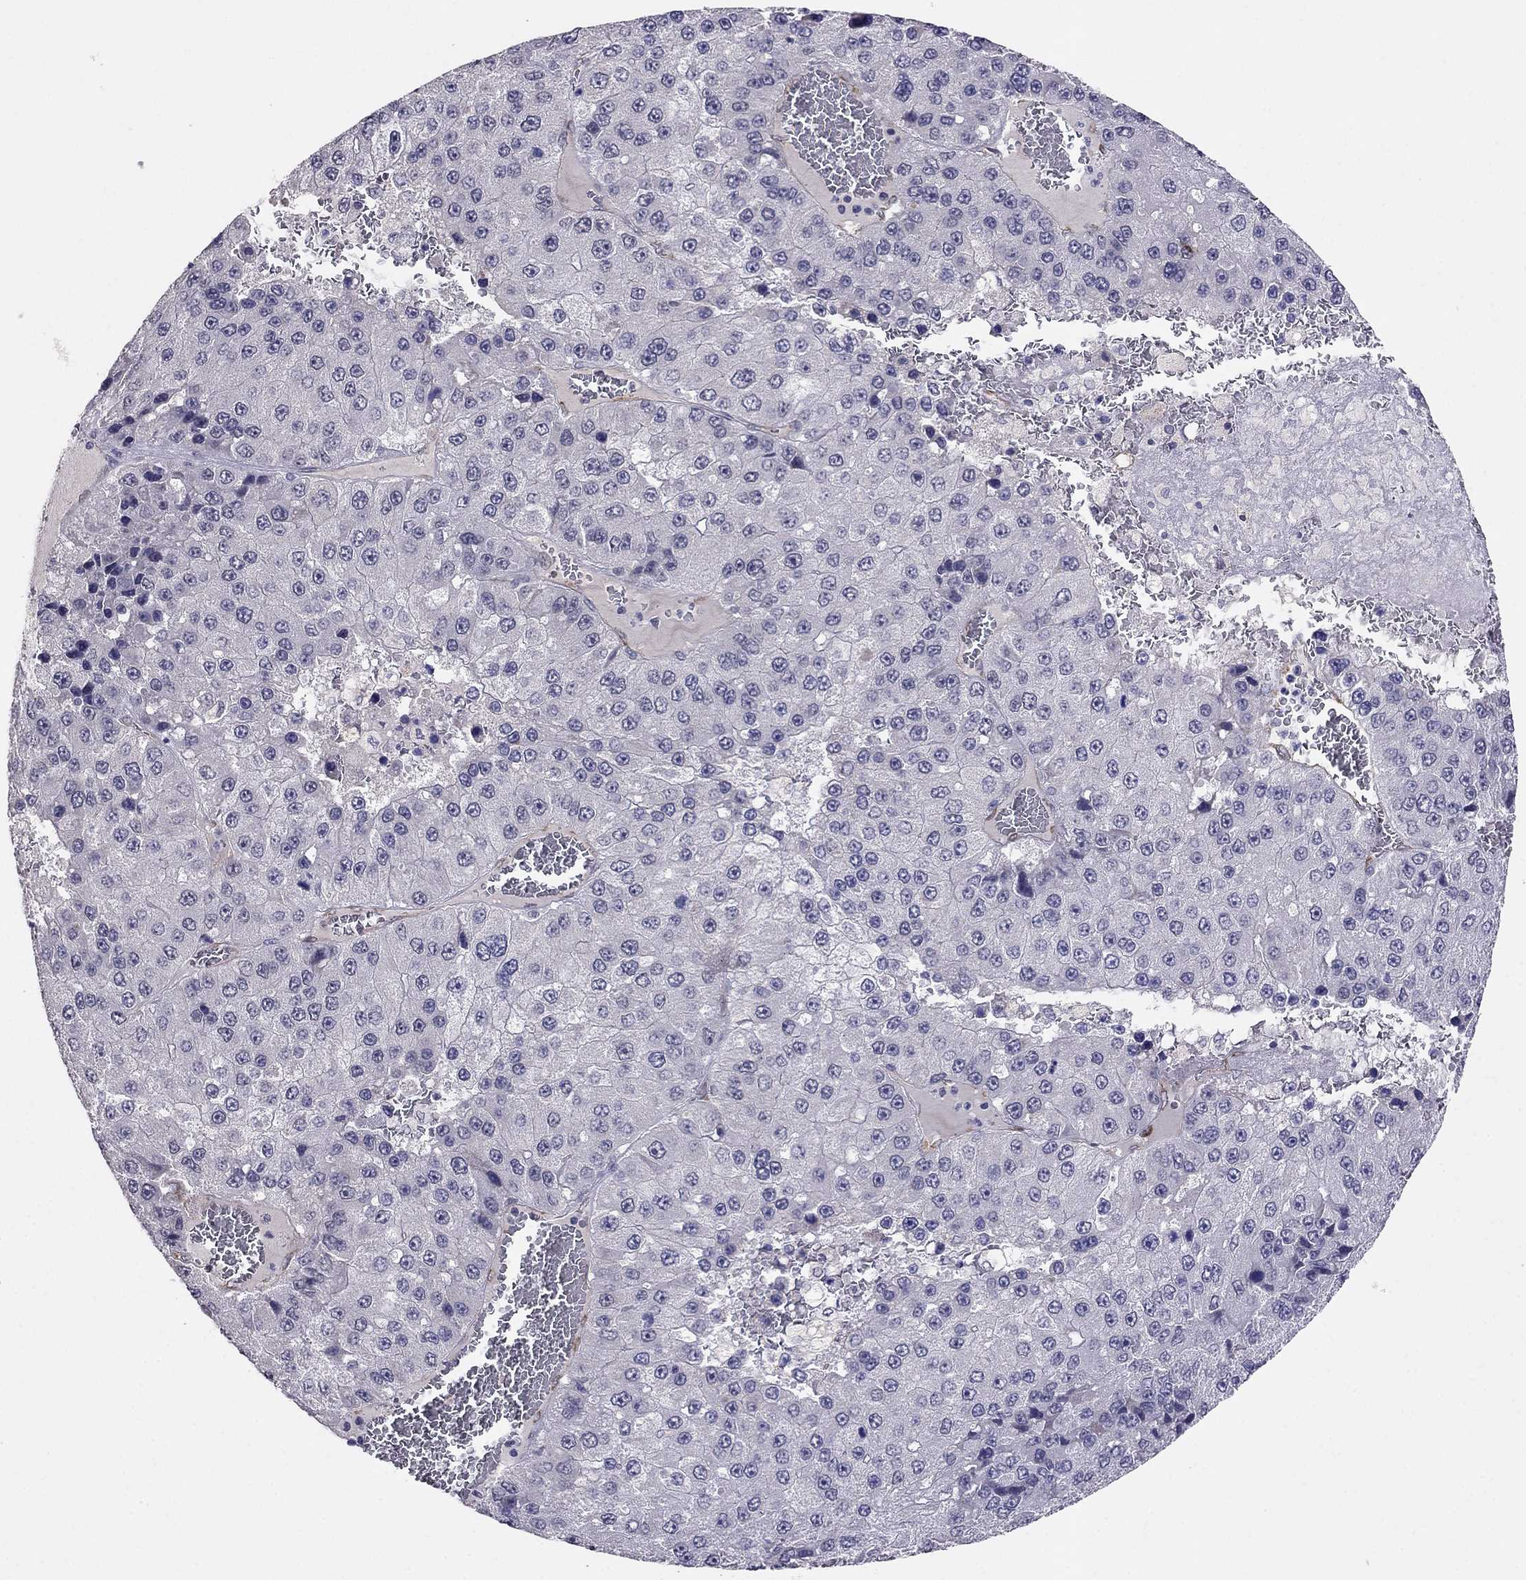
{"staining": {"intensity": "negative", "quantity": "none", "location": "none"}, "tissue": "liver cancer", "cell_type": "Tumor cells", "image_type": "cancer", "snomed": [{"axis": "morphology", "description": "Carcinoma, Hepatocellular, NOS"}, {"axis": "topography", "description": "Liver"}], "caption": "Hepatocellular carcinoma (liver) was stained to show a protein in brown. There is no significant positivity in tumor cells.", "gene": "MYO3B", "patient": {"sex": "female", "age": 73}}